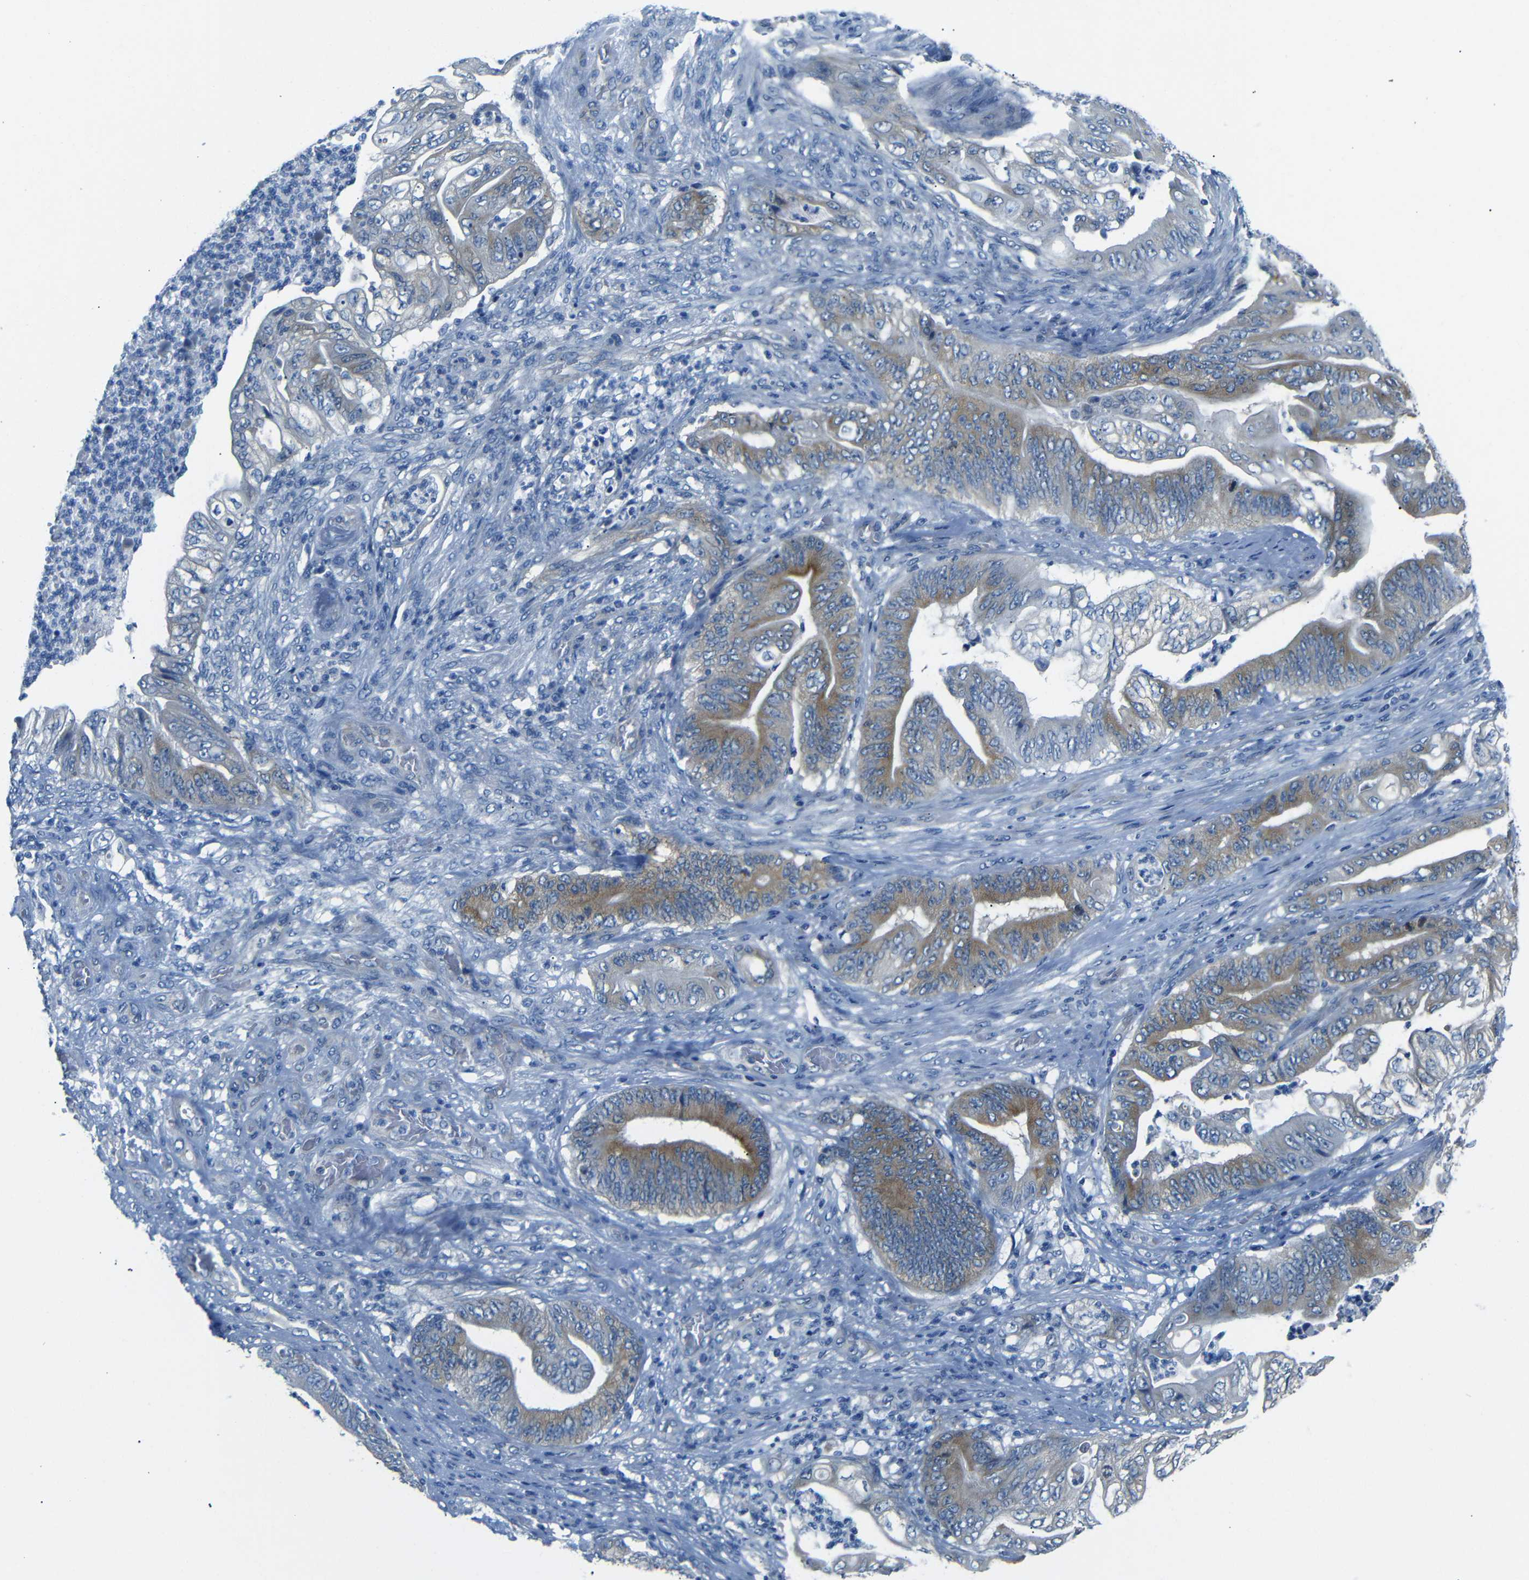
{"staining": {"intensity": "moderate", "quantity": ">75%", "location": "cytoplasmic/membranous"}, "tissue": "stomach cancer", "cell_type": "Tumor cells", "image_type": "cancer", "snomed": [{"axis": "morphology", "description": "Adenocarcinoma, NOS"}, {"axis": "topography", "description": "Stomach"}], "caption": "This image shows immunohistochemistry (IHC) staining of stomach cancer, with medium moderate cytoplasmic/membranous positivity in about >75% of tumor cells.", "gene": "DCP1A", "patient": {"sex": "female", "age": 73}}